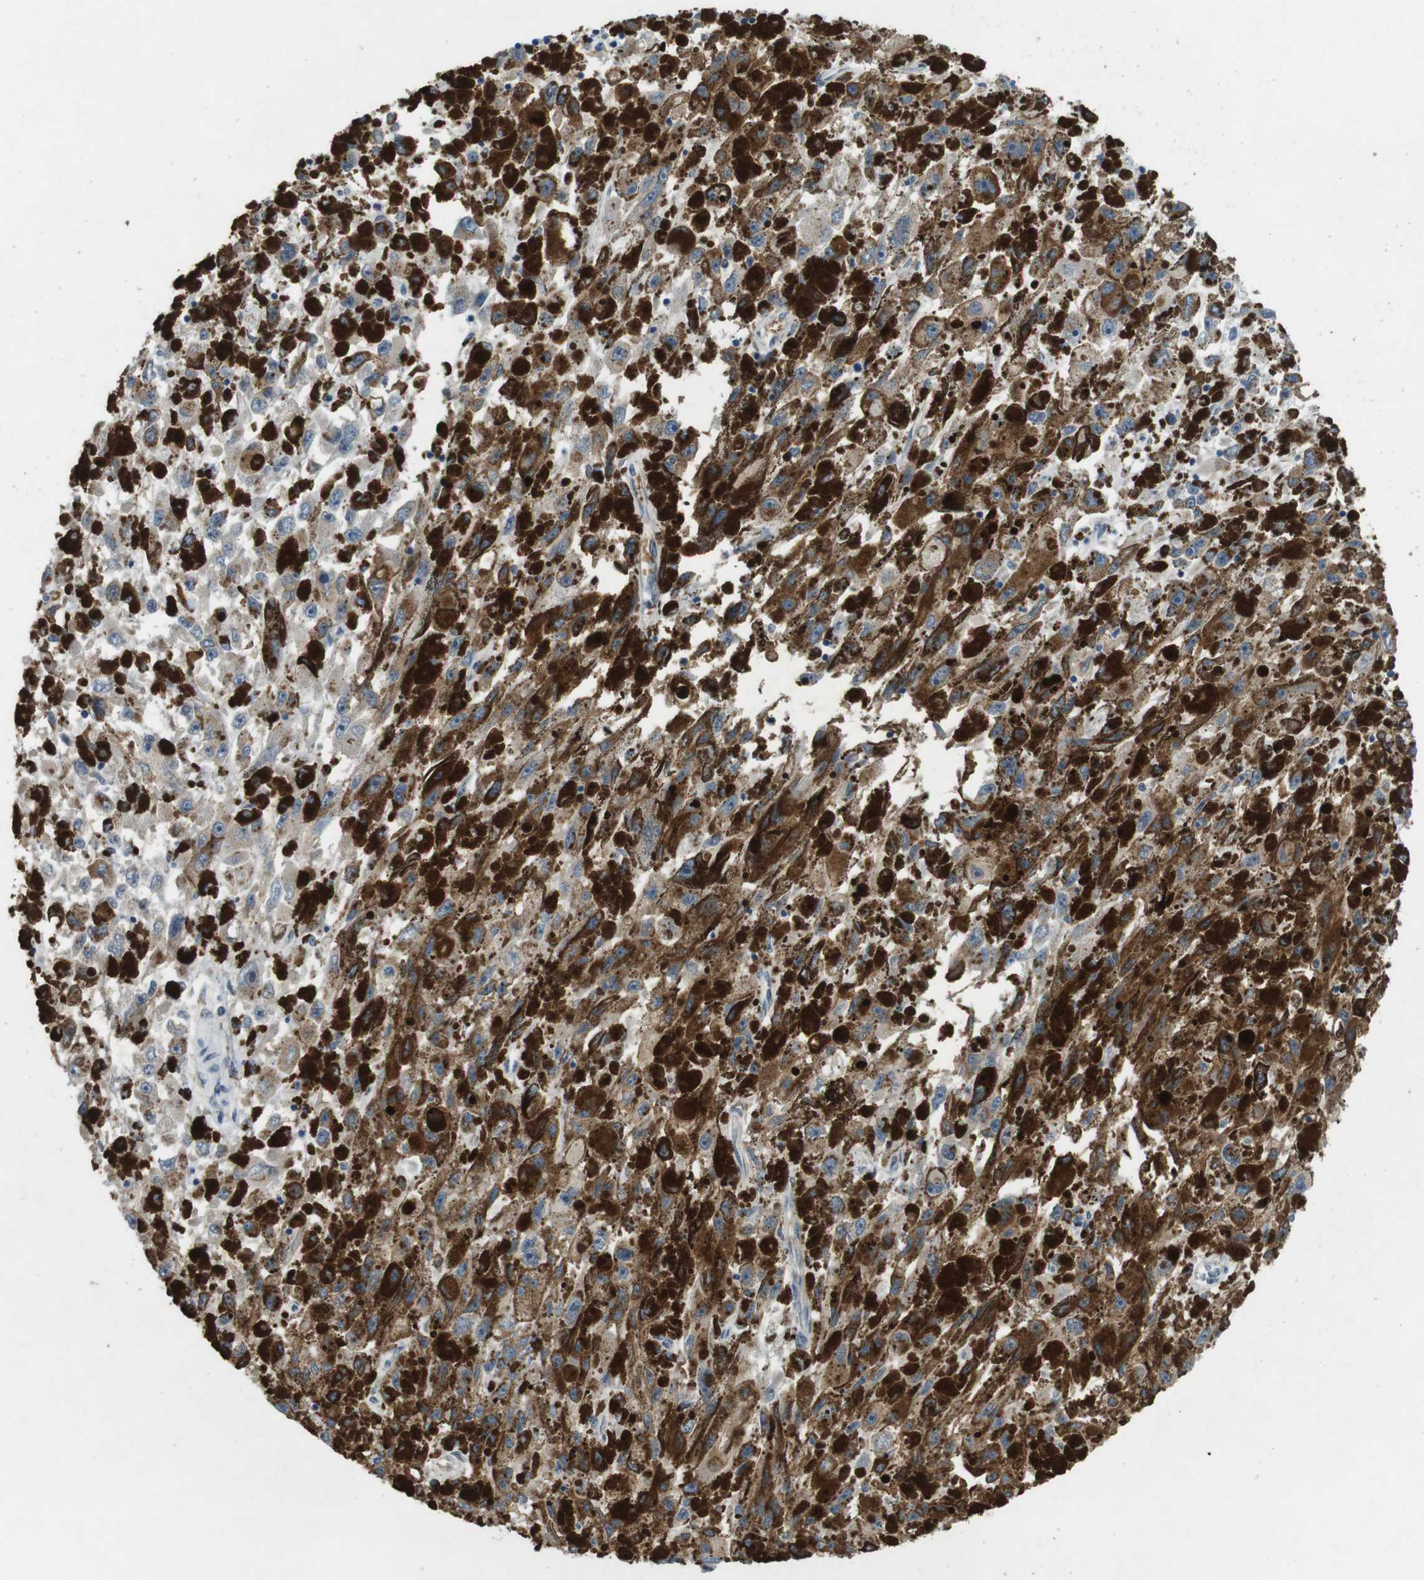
{"staining": {"intensity": "weak", "quantity": ">75%", "location": "cytoplasmic/membranous"}, "tissue": "melanoma", "cell_type": "Tumor cells", "image_type": "cancer", "snomed": [{"axis": "morphology", "description": "Malignant melanoma, NOS"}, {"axis": "topography", "description": "Skin"}], "caption": "The photomicrograph exhibits immunohistochemical staining of malignant melanoma. There is weak cytoplasmic/membranous staining is appreciated in about >75% of tumor cells.", "gene": "TYW1", "patient": {"sex": "female", "age": 104}}